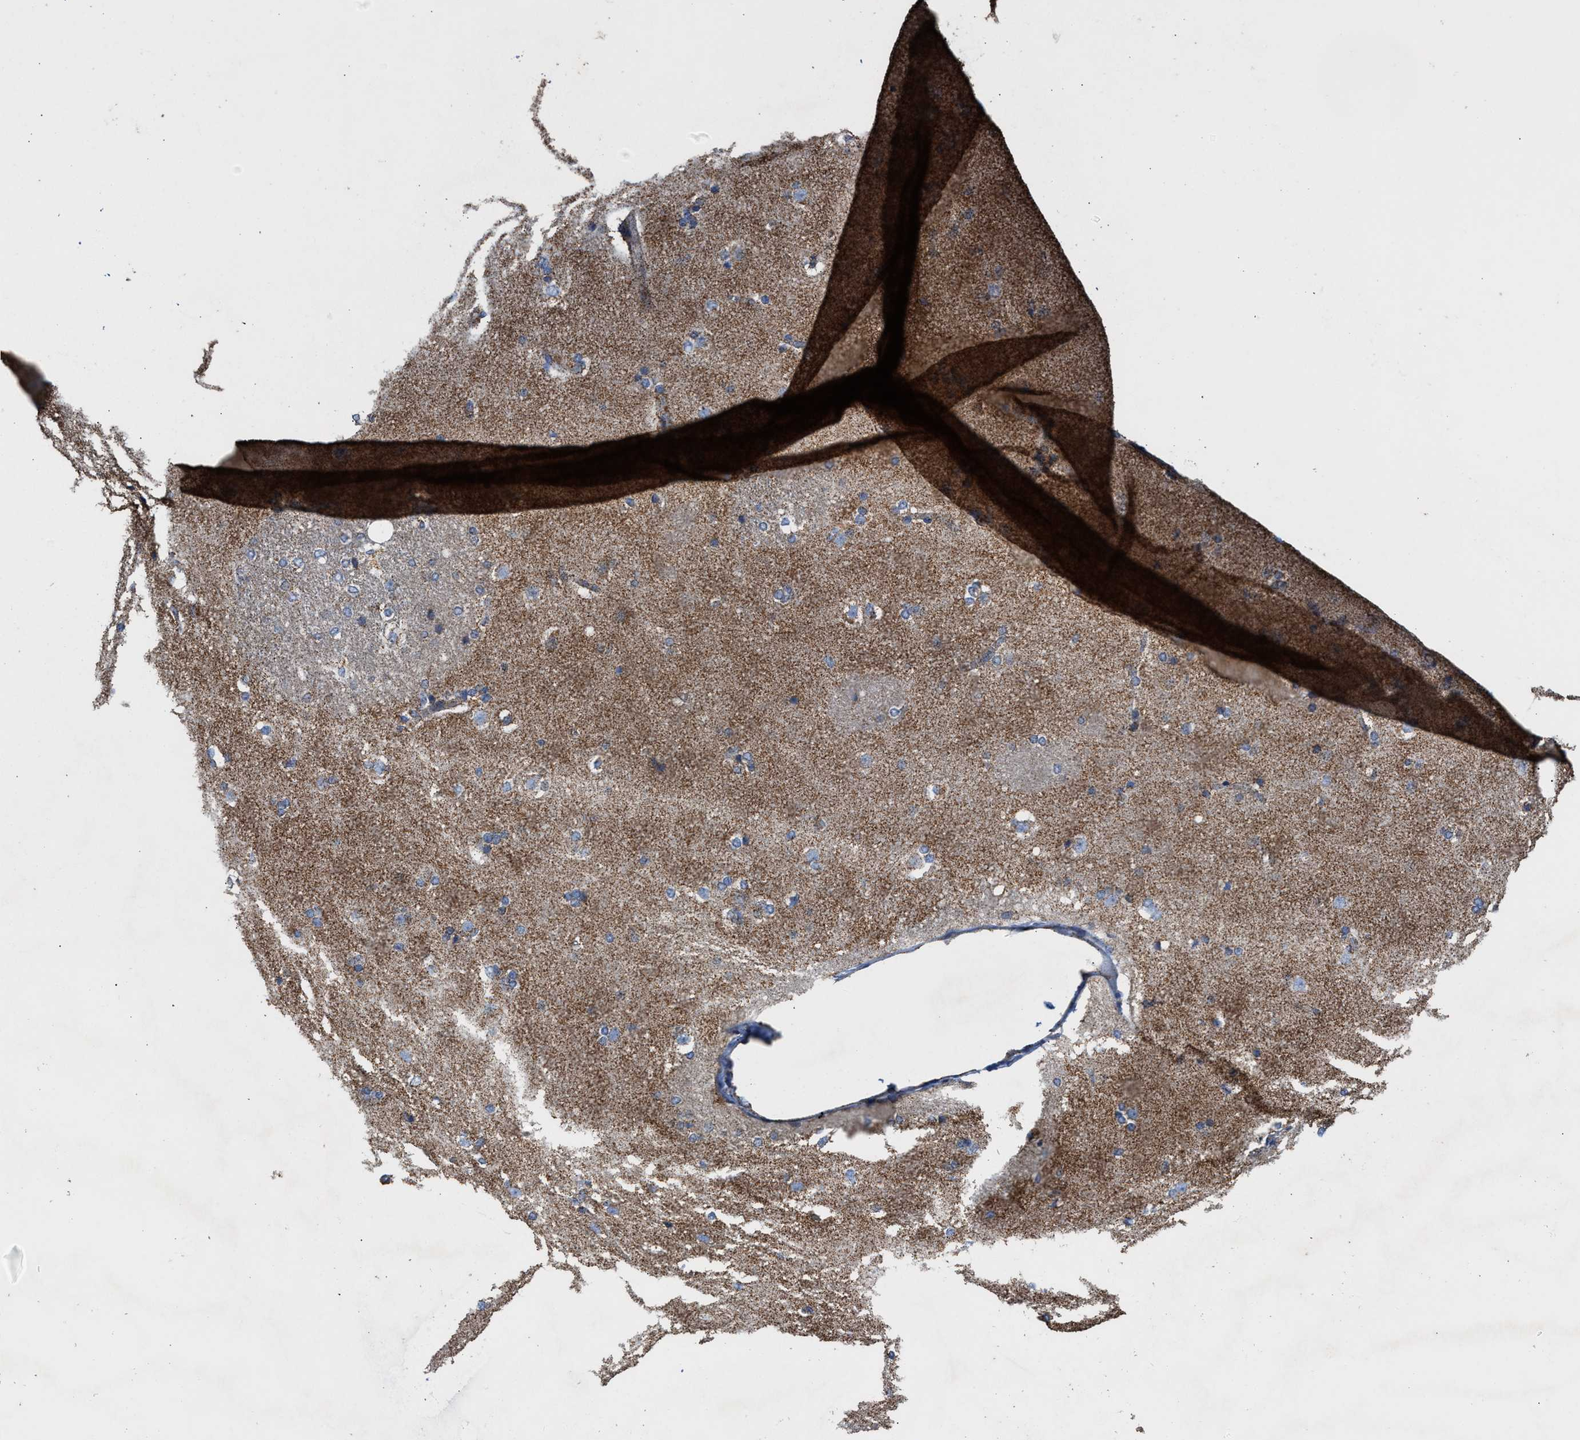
{"staining": {"intensity": "moderate", "quantity": "<25%", "location": "cytoplasmic/membranous"}, "tissue": "caudate", "cell_type": "Glial cells", "image_type": "normal", "snomed": [{"axis": "morphology", "description": "Normal tissue, NOS"}, {"axis": "topography", "description": "Lateral ventricle wall"}], "caption": "This histopathology image shows immunohistochemistry staining of benign caudate, with low moderate cytoplasmic/membranous expression in about <25% of glial cells.", "gene": "MECR", "patient": {"sex": "female", "age": 19}}